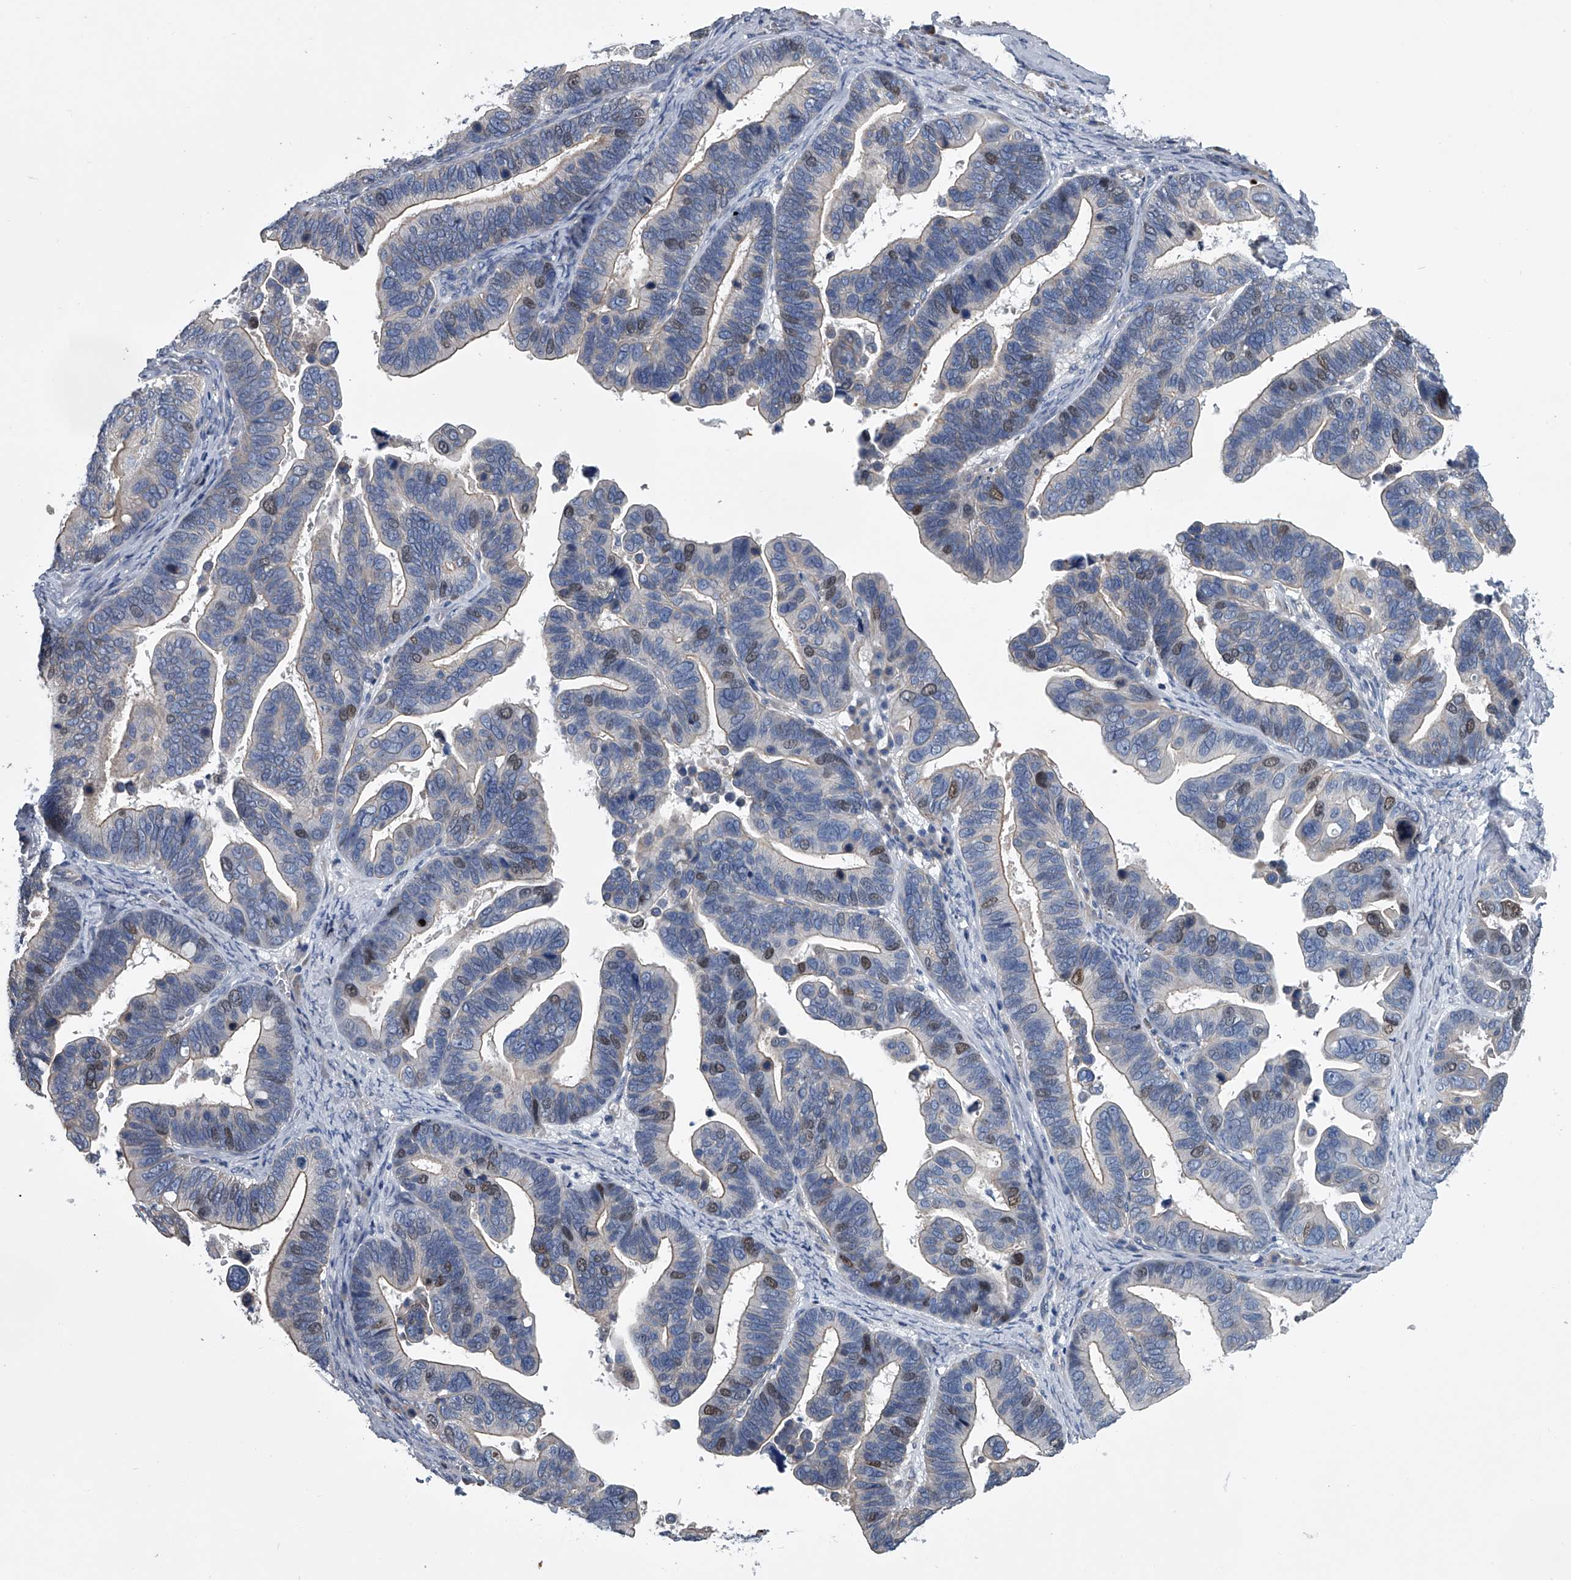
{"staining": {"intensity": "moderate", "quantity": "<25%", "location": "nuclear"}, "tissue": "ovarian cancer", "cell_type": "Tumor cells", "image_type": "cancer", "snomed": [{"axis": "morphology", "description": "Cystadenocarcinoma, serous, NOS"}, {"axis": "topography", "description": "Ovary"}], "caption": "Immunohistochemistry (IHC) staining of ovarian cancer, which displays low levels of moderate nuclear expression in about <25% of tumor cells indicating moderate nuclear protein staining. The staining was performed using DAB (3,3'-diaminobenzidine) (brown) for protein detection and nuclei were counterstained in hematoxylin (blue).", "gene": "ABCG1", "patient": {"sex": "female", "age": 56}}